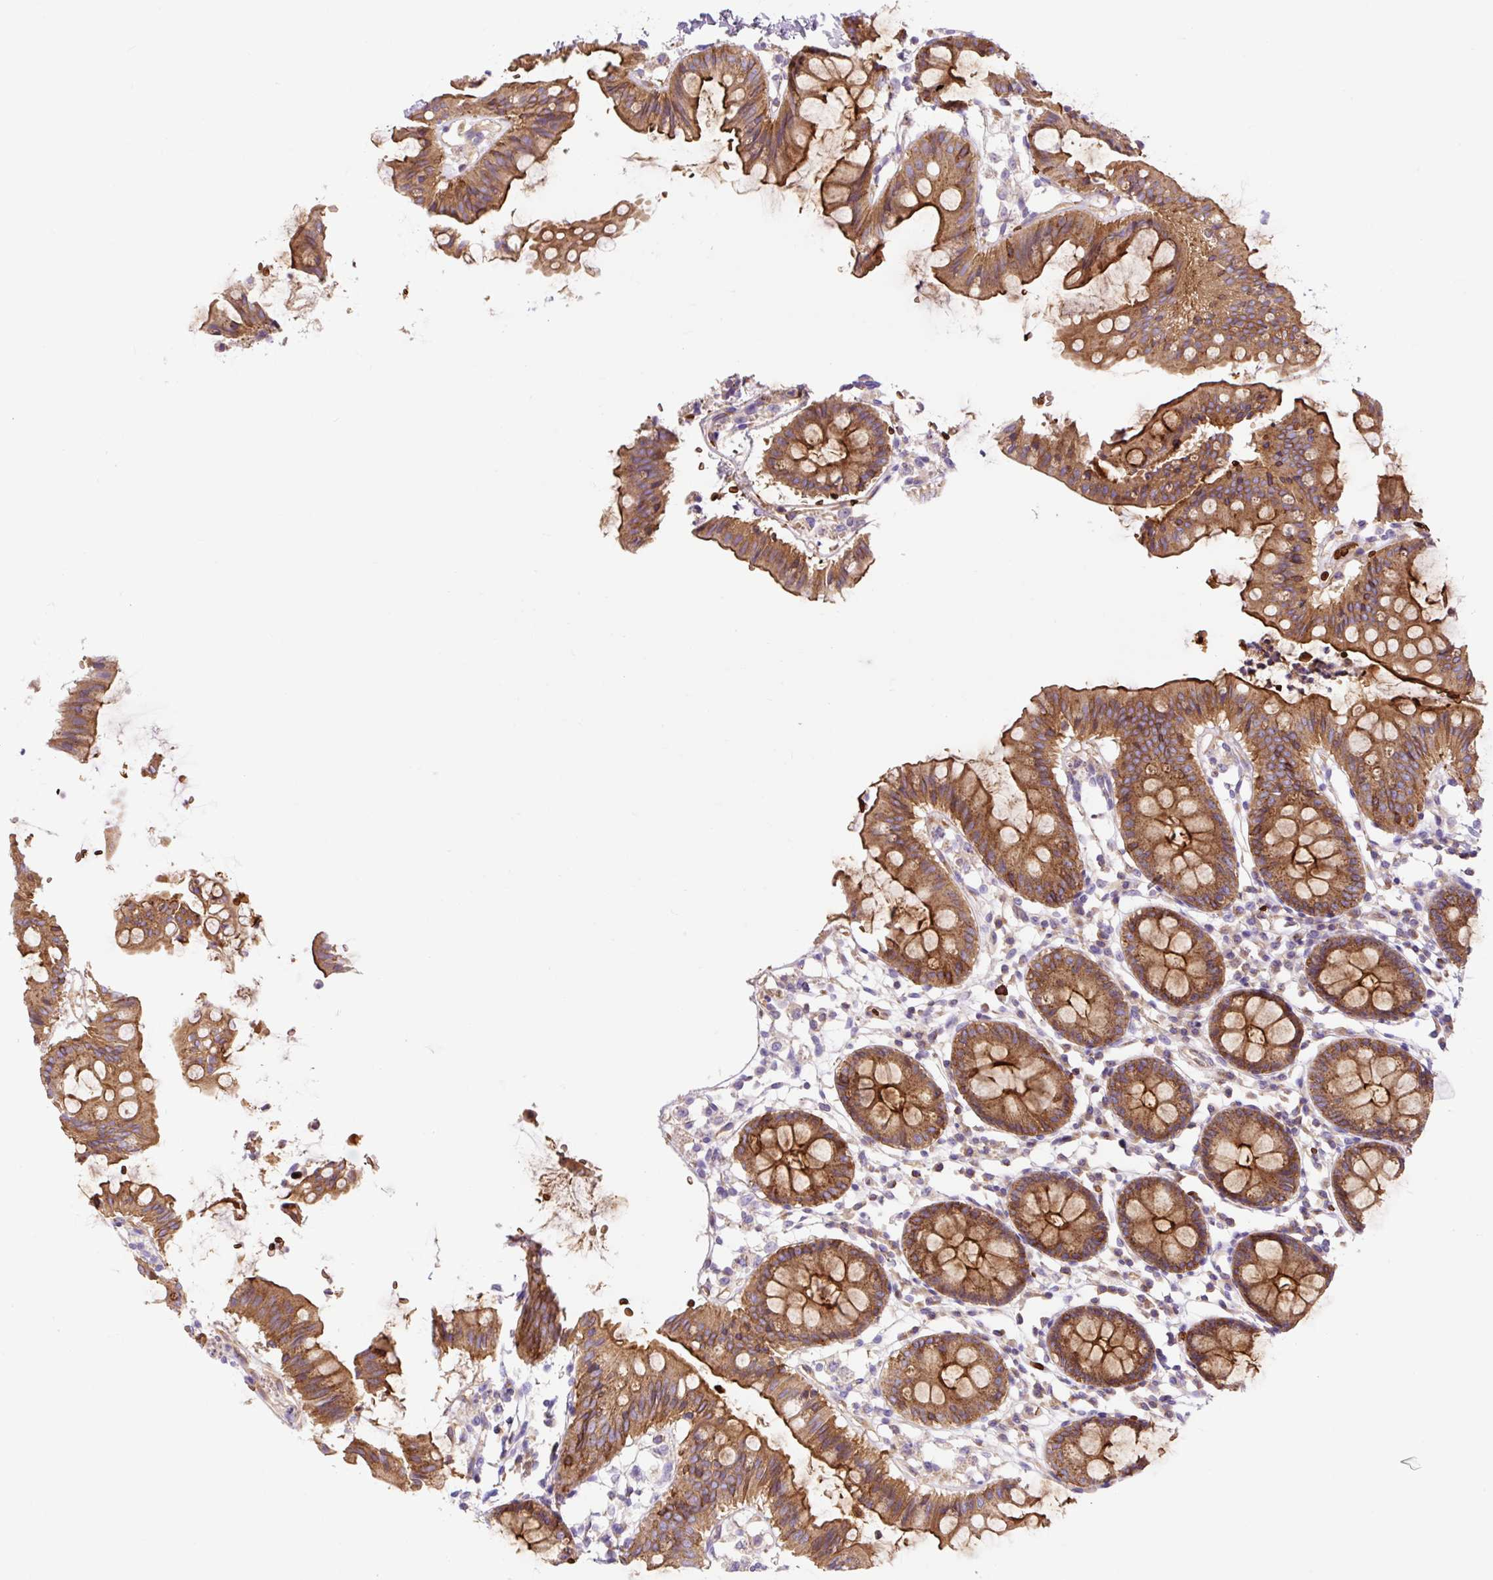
{"staining": {"intensity": "moderate", "quantity": ">75%", "location": "cytoplasmic/membranous"}, "tissue": "colon", "cell_type": "Endothelial cells", "image_type": "normal", "snomed": [{"axis": "morphology", "description": "Normal tissue, NOS"}, {"axis": "topography", "description": "Colon"}], "caption": "An image of human colon stained for a protein shows moderate cytoplasmic/membranous brown staining in endothelial cells. (DAB = brown stain, brightfield microscopy at high magnification).", "gene": "HIP1R", "patient": {"sex": "female", "age": 84}}